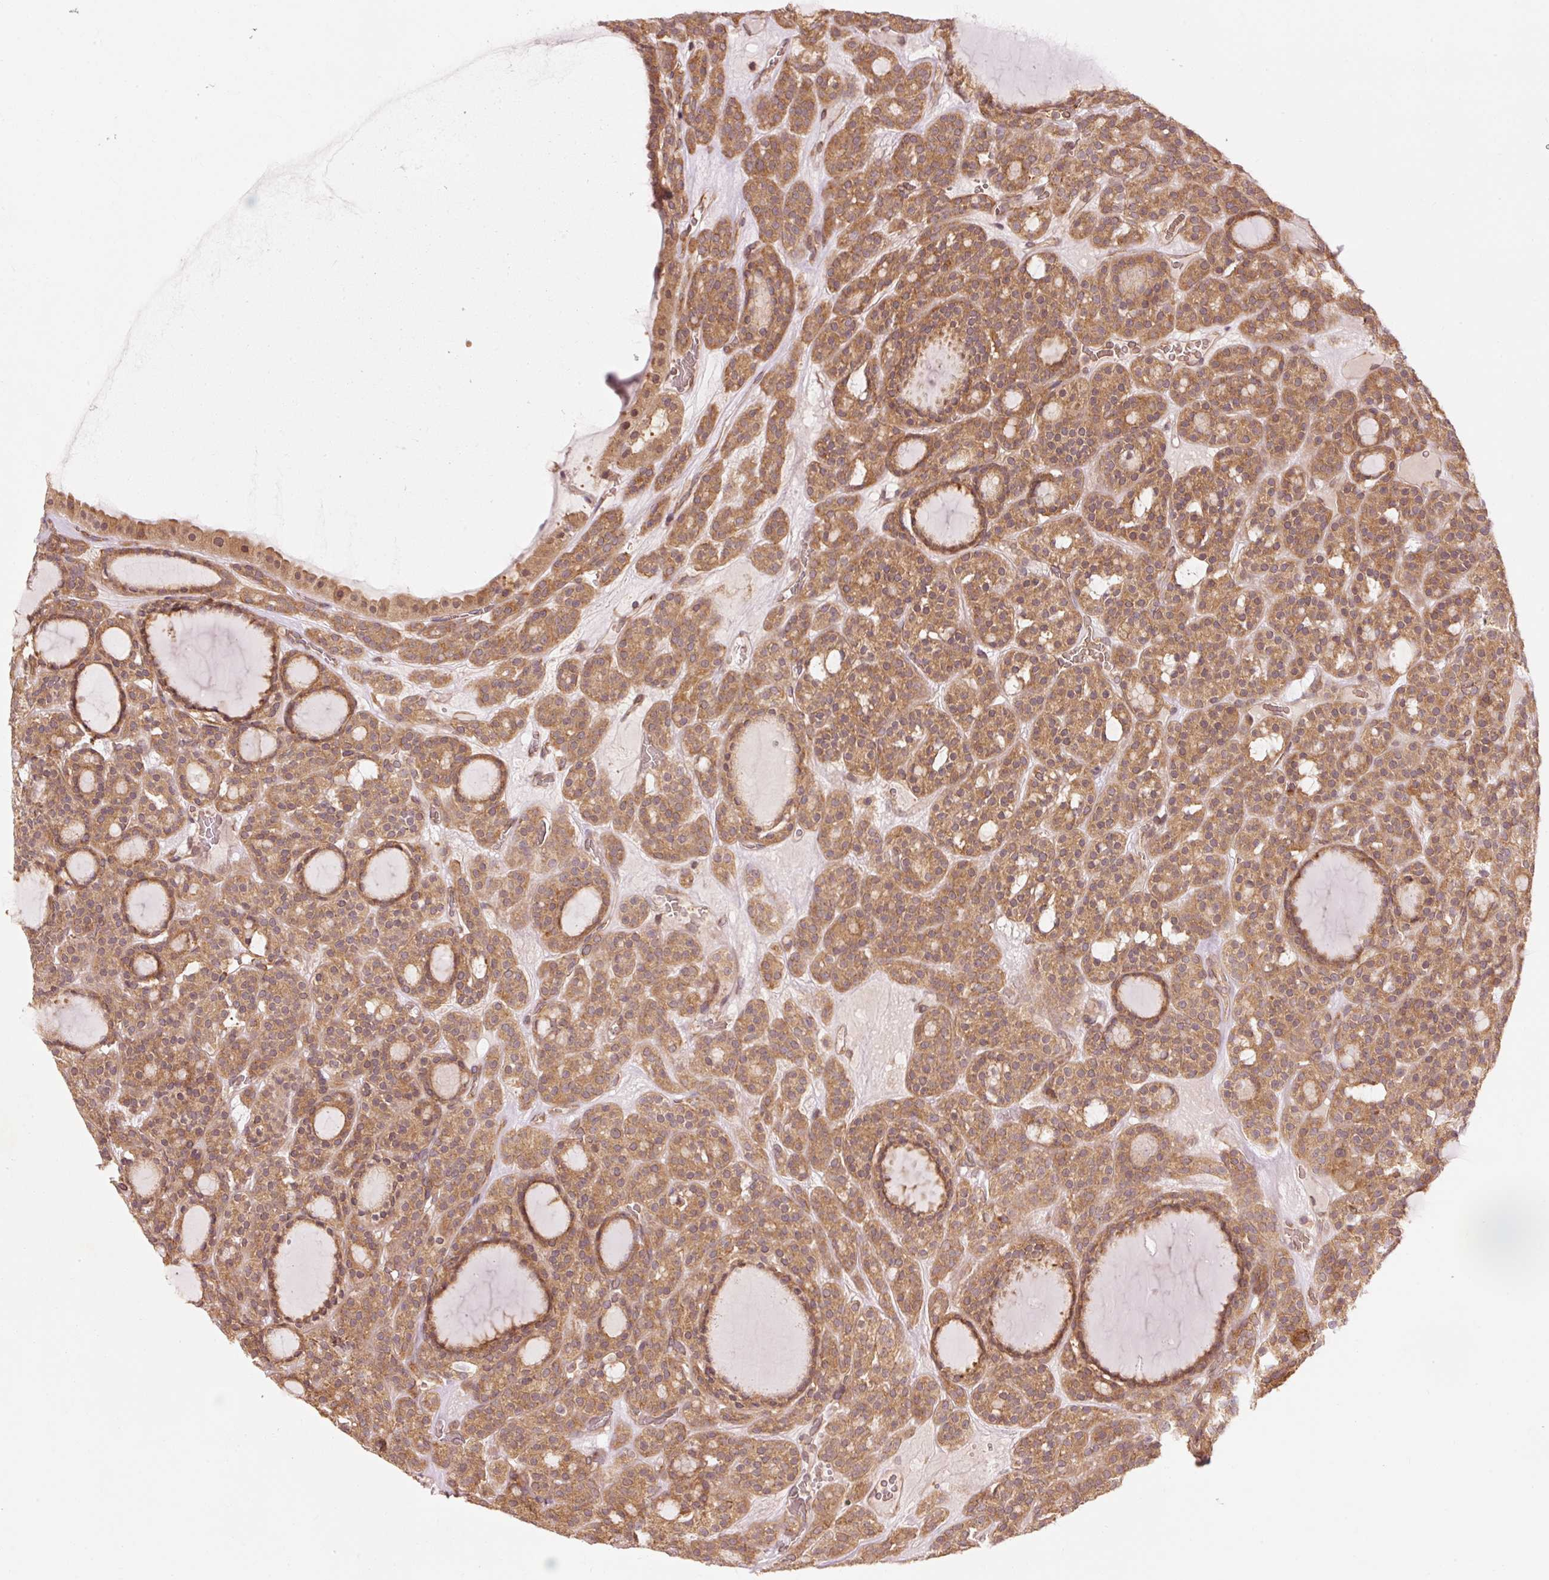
{"staining": {"intensity": "moderate", "quantity": ">75%", "location": "cytoplasmic/membranous"}, "tissue": "thyroid cancer", "cell_type": "Tumor cells", "image_type": "cancer", "snomed": [{"axis": "morphology", "description": "Follicular adenoma carcinoma, NOS"}, {"axis": "topography", "description": "Thyroid gland"}], "caption": "Protein analysis of thyroid cancer (follicular adenoma carcinoma) tissue shows moderate cytoplasmic/membranous staining in approximately >75% of tumor cells.", "gene": "PDAP1", "patient": {"sex": "female", "age": 63}}